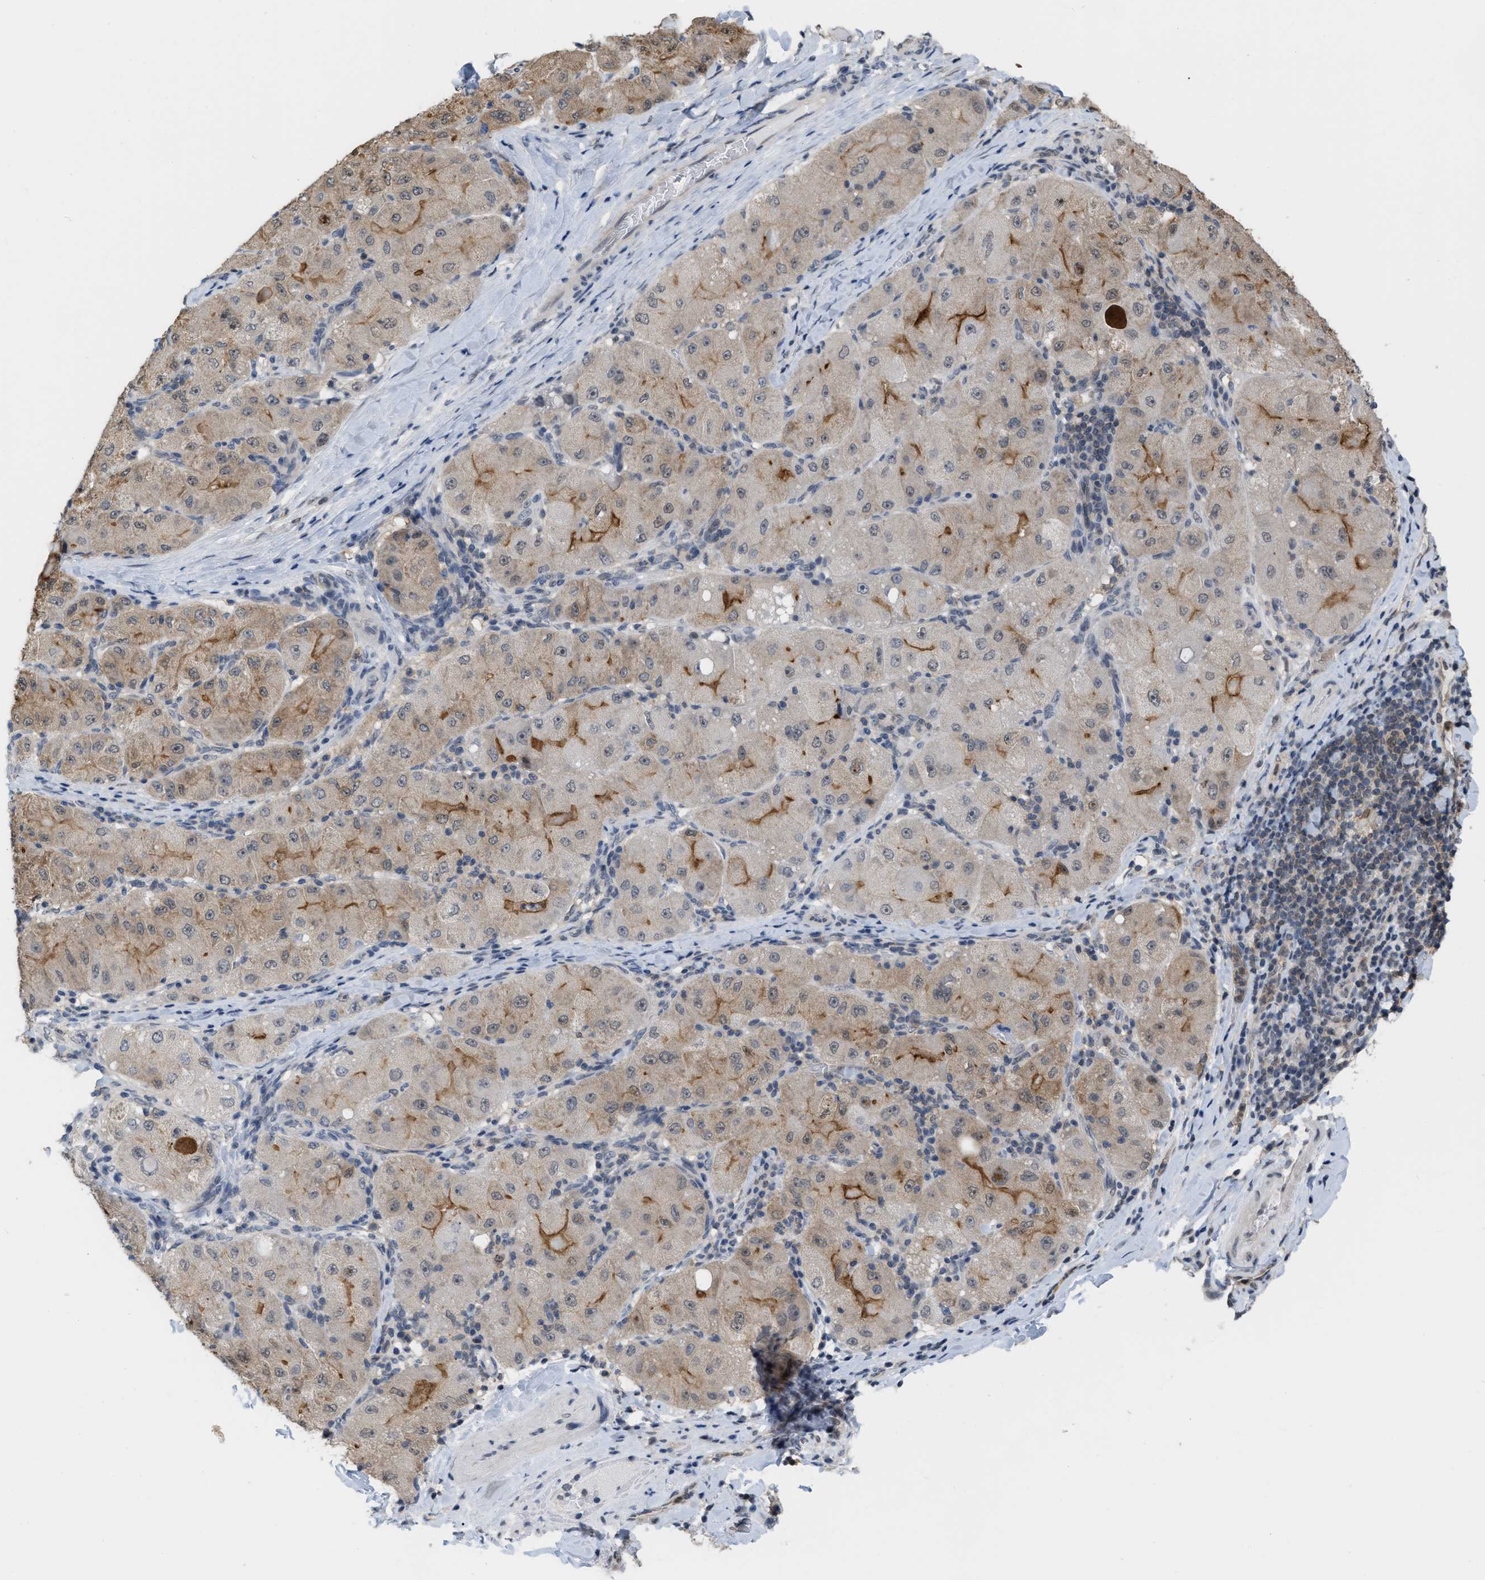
{"staining": {"intensity": "moderate", "quantity": ">75%", "location": "cytoplasmic/membranous"}, "tissue": "liver cancer", "cell_type": "Tumor cells", "image_type": "cancer", "snomed": [{"axis": "morphology", "description": "Carcinoma, Hepatocellular, NOS"}, {"axis": "topography", "description": "Liver"}], "caption": "Brown immunohistochemical staining in liver cancer (hepatocellular carcinoma) exhibits moderate cytoplasmic/membranous positivity in approximately >75% of tumor cells.", "gene": "BAIAP2L1", "patient": {"sex": "male", "age": 80}}